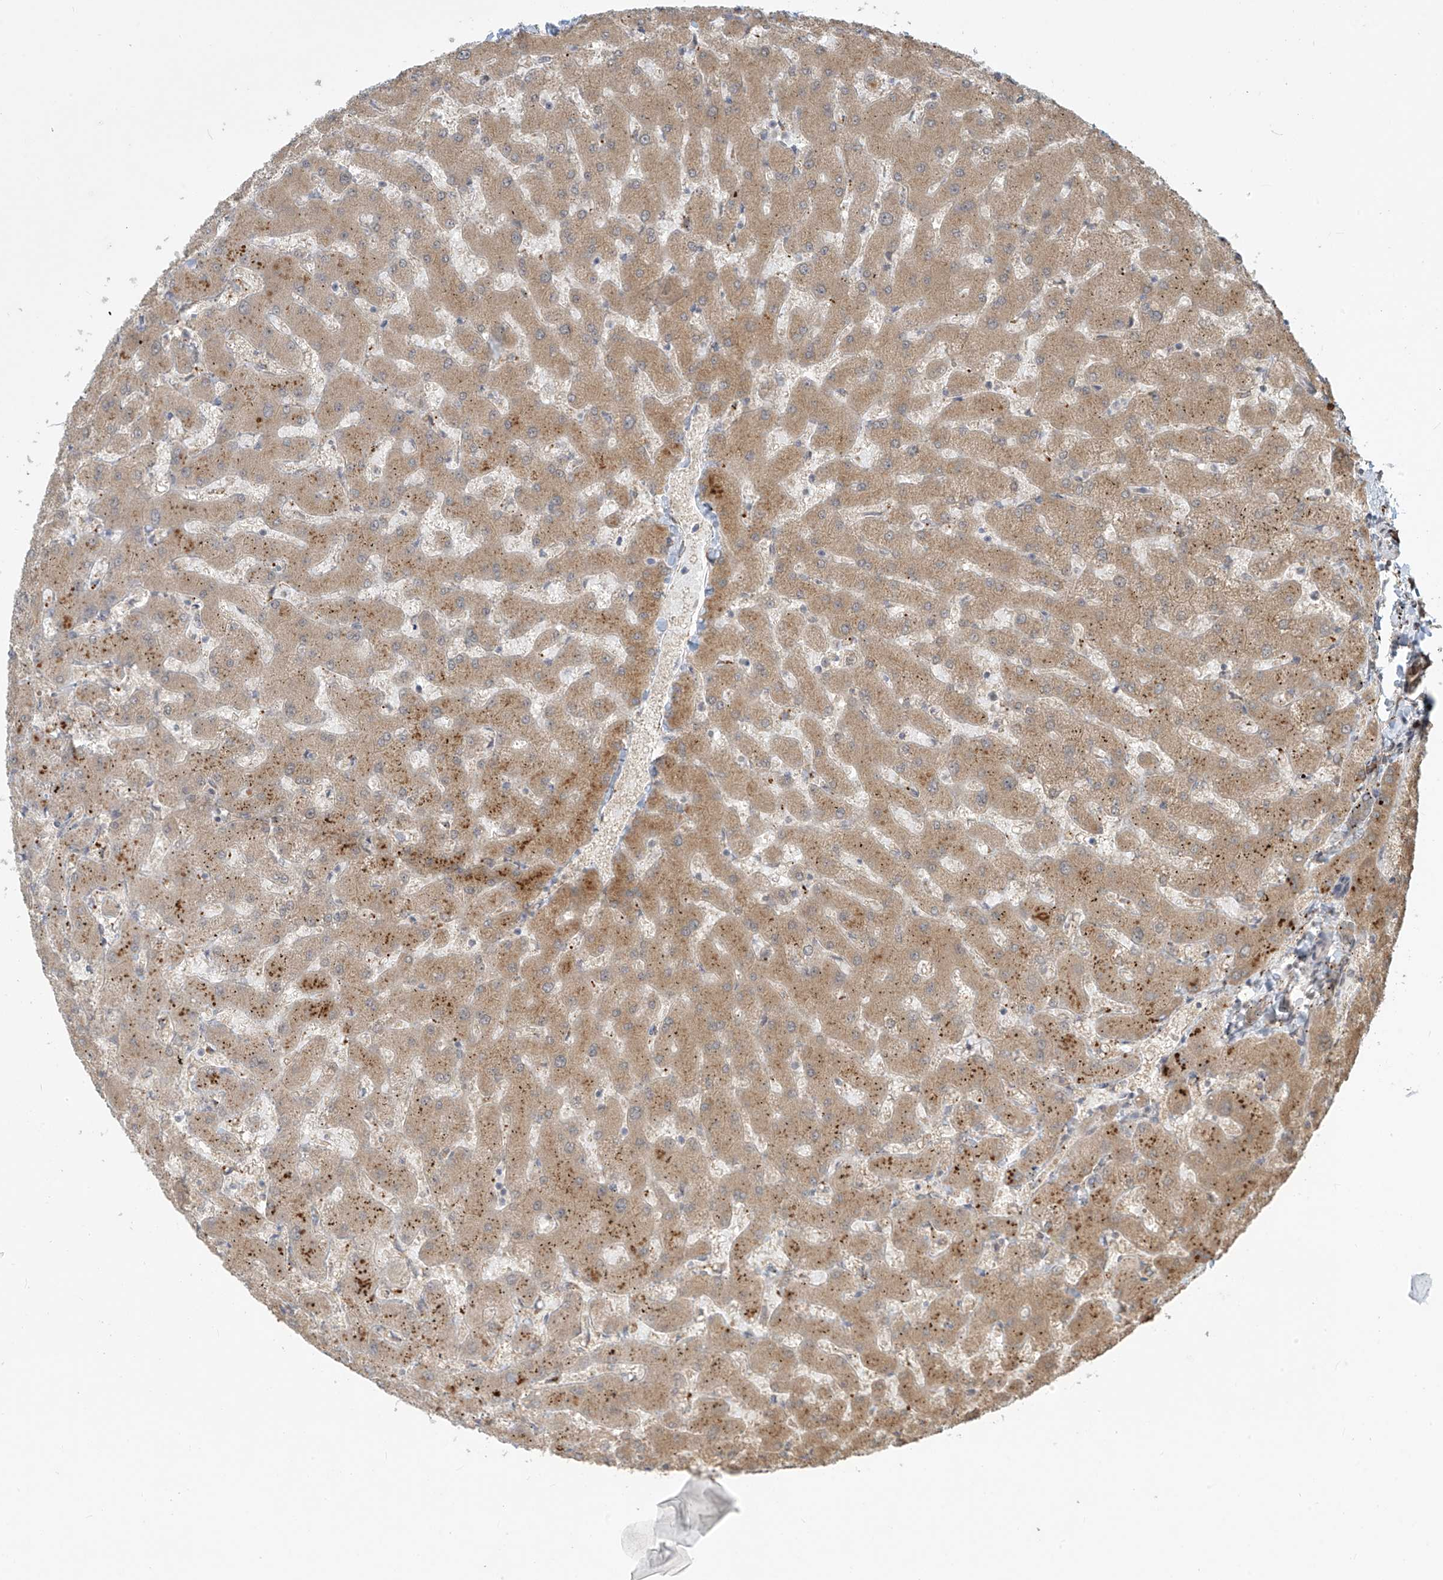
{"staining": {"intensity": "weak", "quantity": ">75%", "location": "cytoplasmic/membranous"}, "tissue": "liver", "cell_type": "Cholangiocytes", "image_type": "normal", "snomed": [{"axis": "morphology", "description": "Normal tissue, NOS"}, {"axis": "topography", "description": "Liver"}], "caption": "High-power microscopy captured an immunohistochemistry (IHC) image of unremarkable liver, revealing weak cytoplasmic/membranous expression in approximately >75% of cholangiocytes.", "gene": "PLEKHM3", "patient": {"sex": "female", "age": 63}}